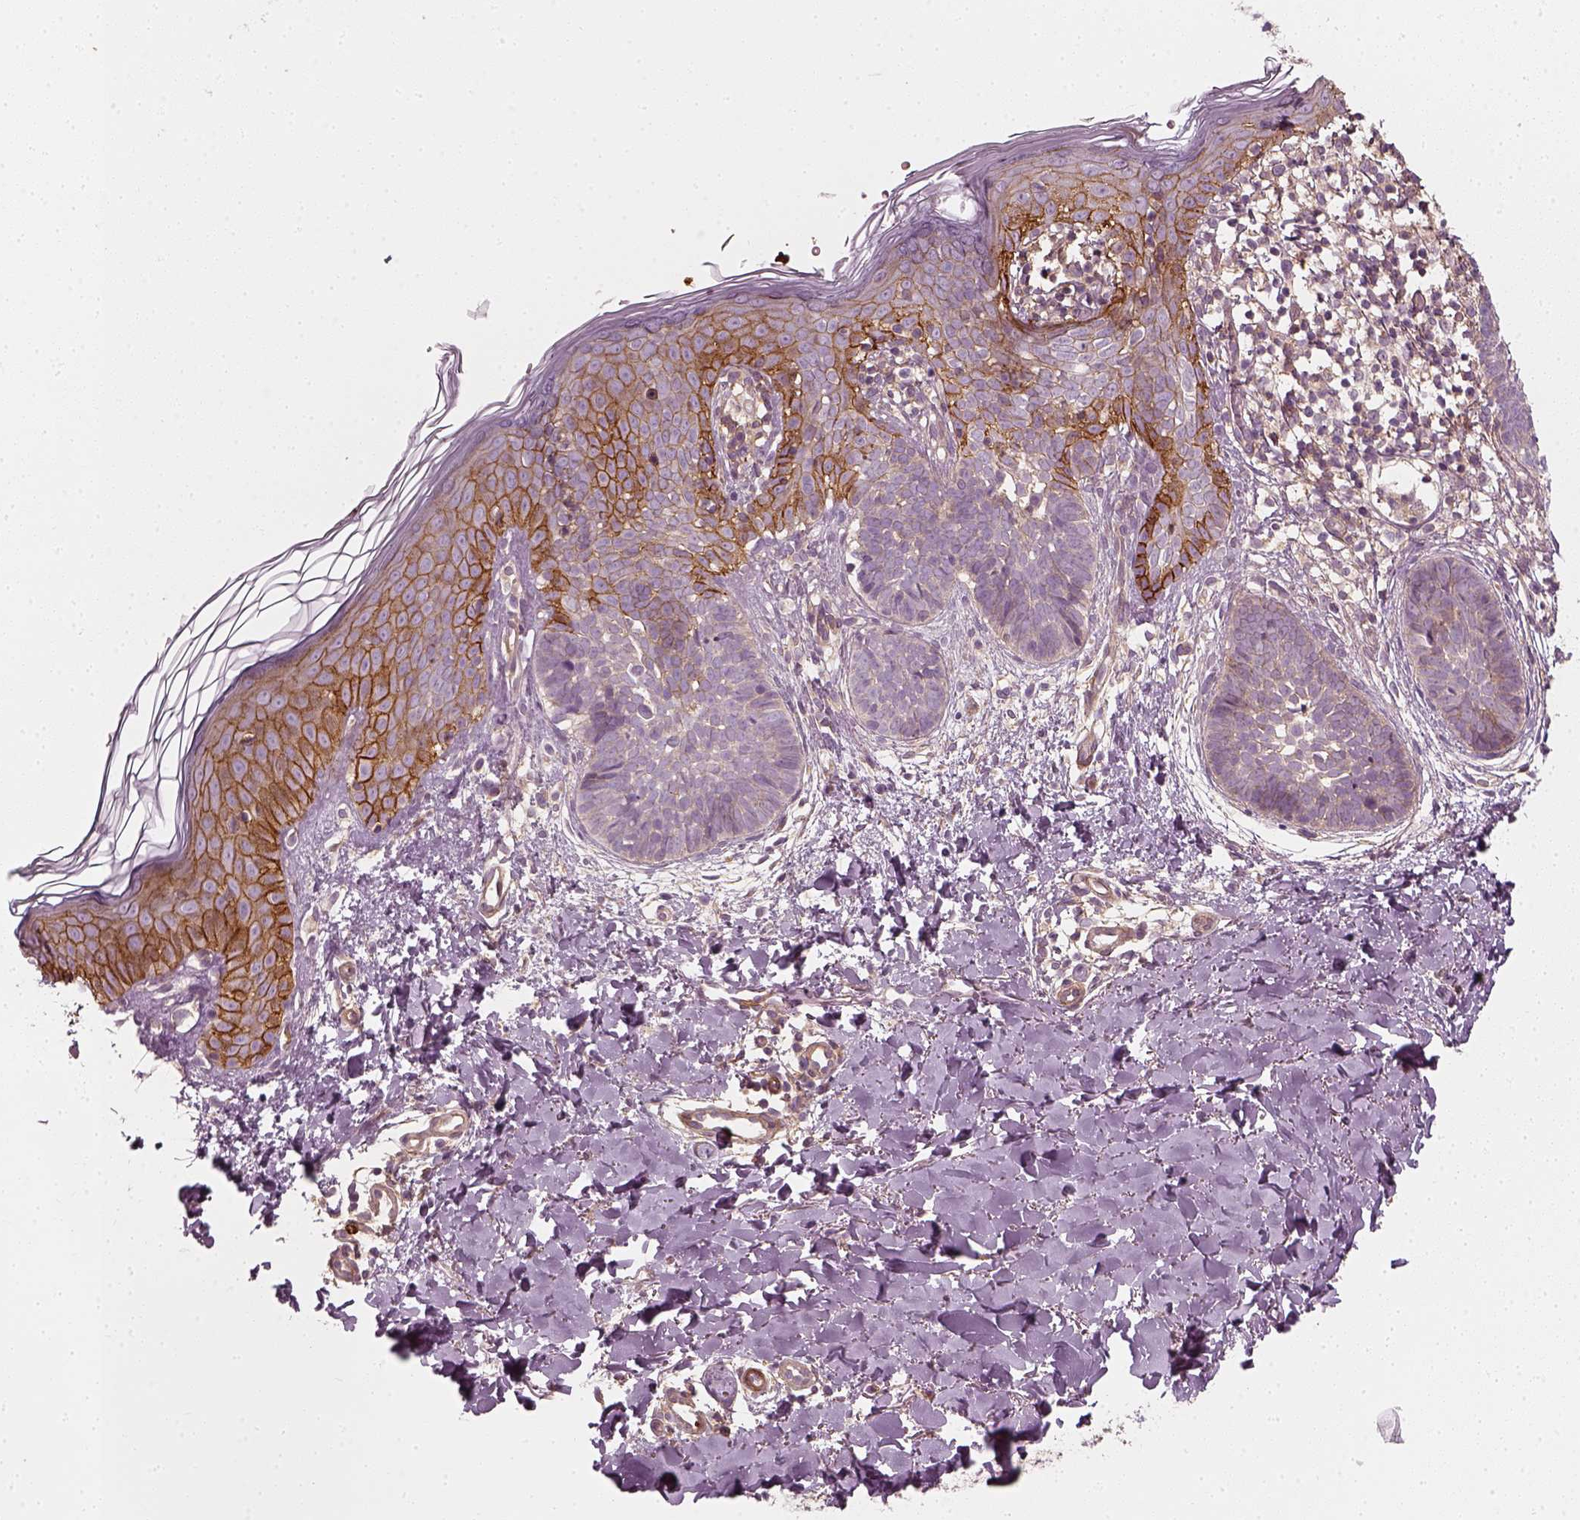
{"staining": {"intensity": "negative", "quantity": "none", "location": "none"}, "tissue": "skin cancer", "cell_type": "Tumor cells", "image_type": "cancer", "snomed": [{"axis": "morphology", "description": "Basal cell carcinoma"}, {"axis": "topography", "description": "Skin"}], "caption": "A high-resolution histopathology image shows immunohistochemistry staining of skin cancer, which shows no significant expression in tumor cells.", "gene": "NPTN", "patient": {"sex": "female", "age": 51}}